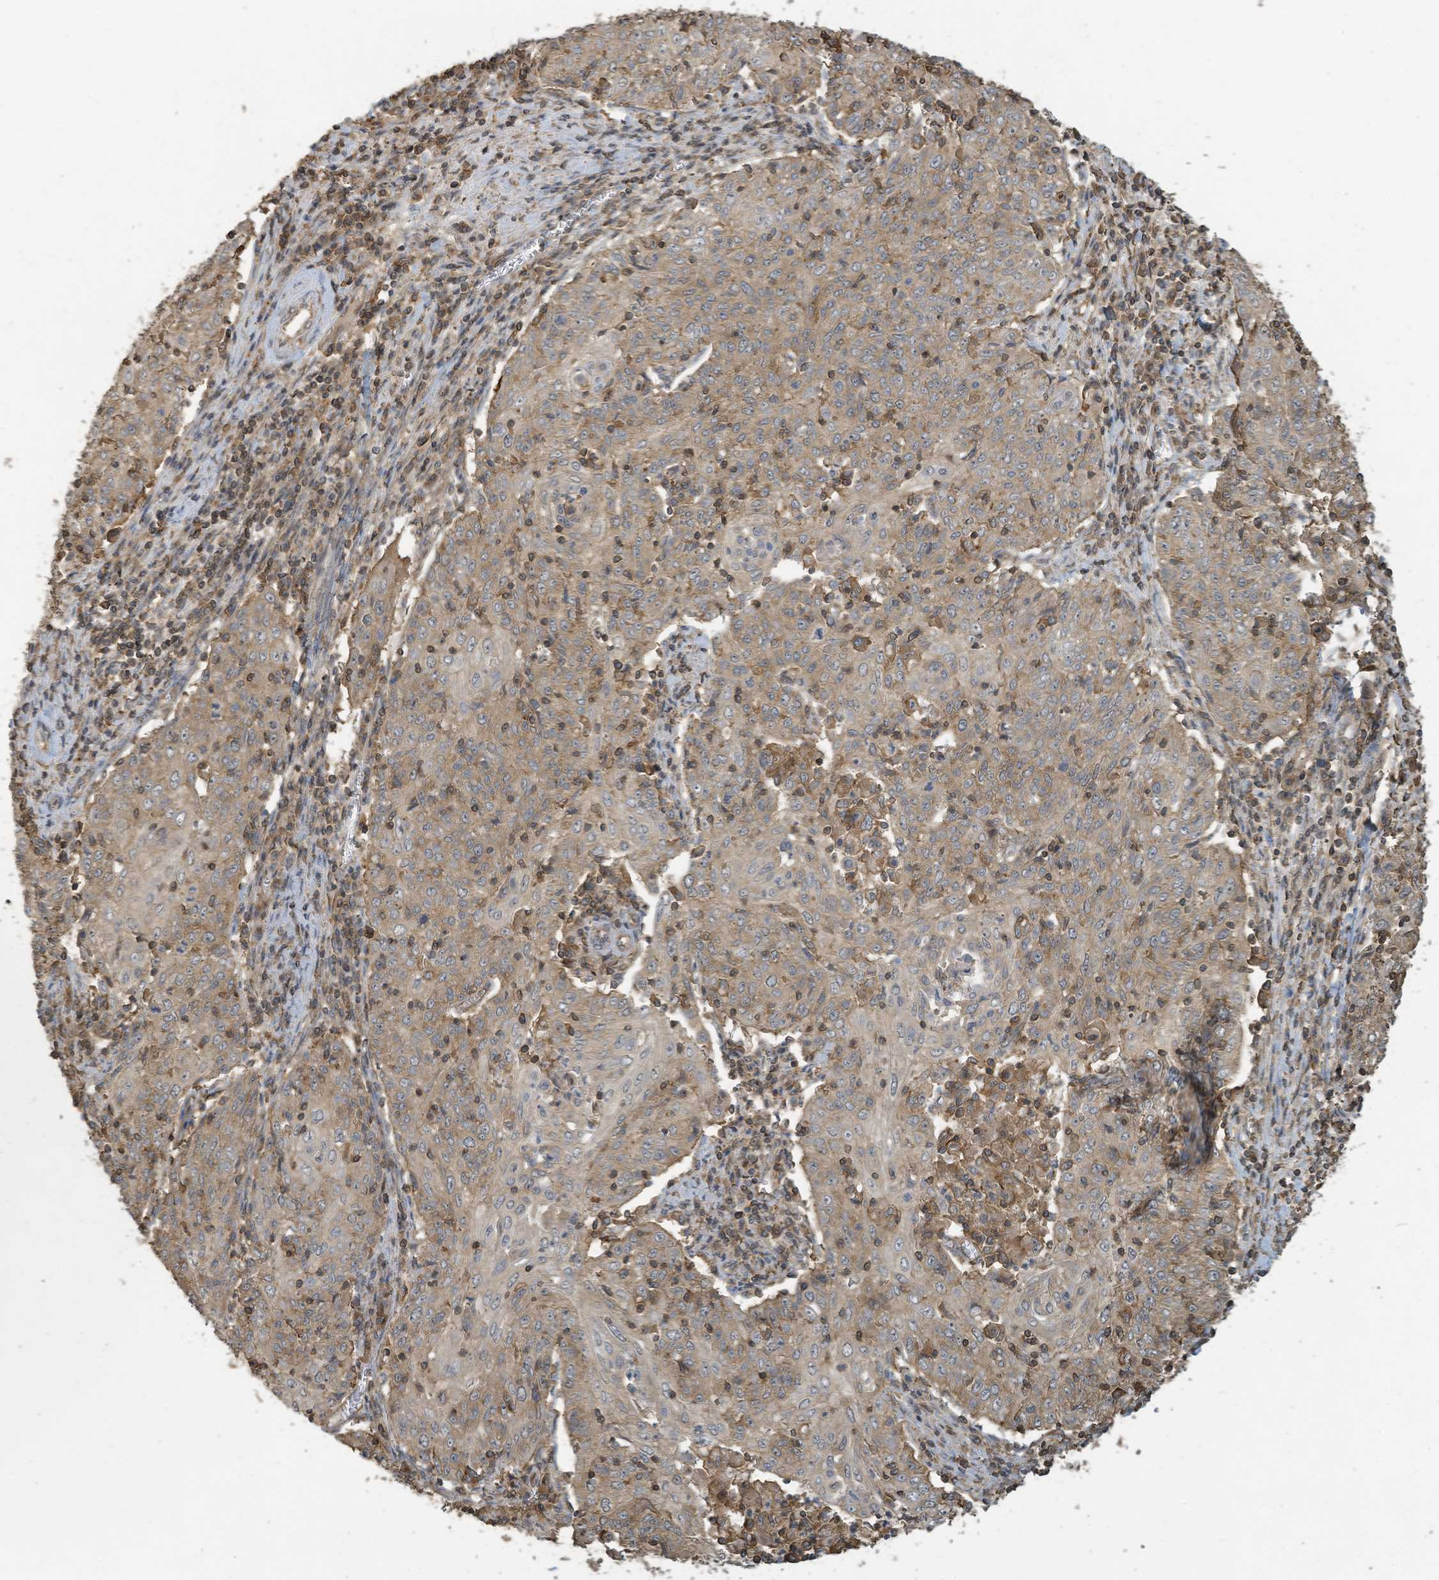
{"staining": {"intensity": "moderate", "quantity": ">75%", "location": "cytoplasmic/membranous"}, "tissue": "cervical cancer", "cell_type": "Tumor cells", "image_type": "cancer", "snomed": [{"axis": "morphology", "description": "Squamous cell carcinoma, NOS"}, {"axis": "topography", "description": "Cervix"}], "caption": "Moderate cytoplasmic/membranous expression for a protein is present in approximately >75% of tumor cells of squamous cell carcinoma (cervical) using IHC.", "gene": "COX10", "patient": {"sex": "female", "age": 48}}